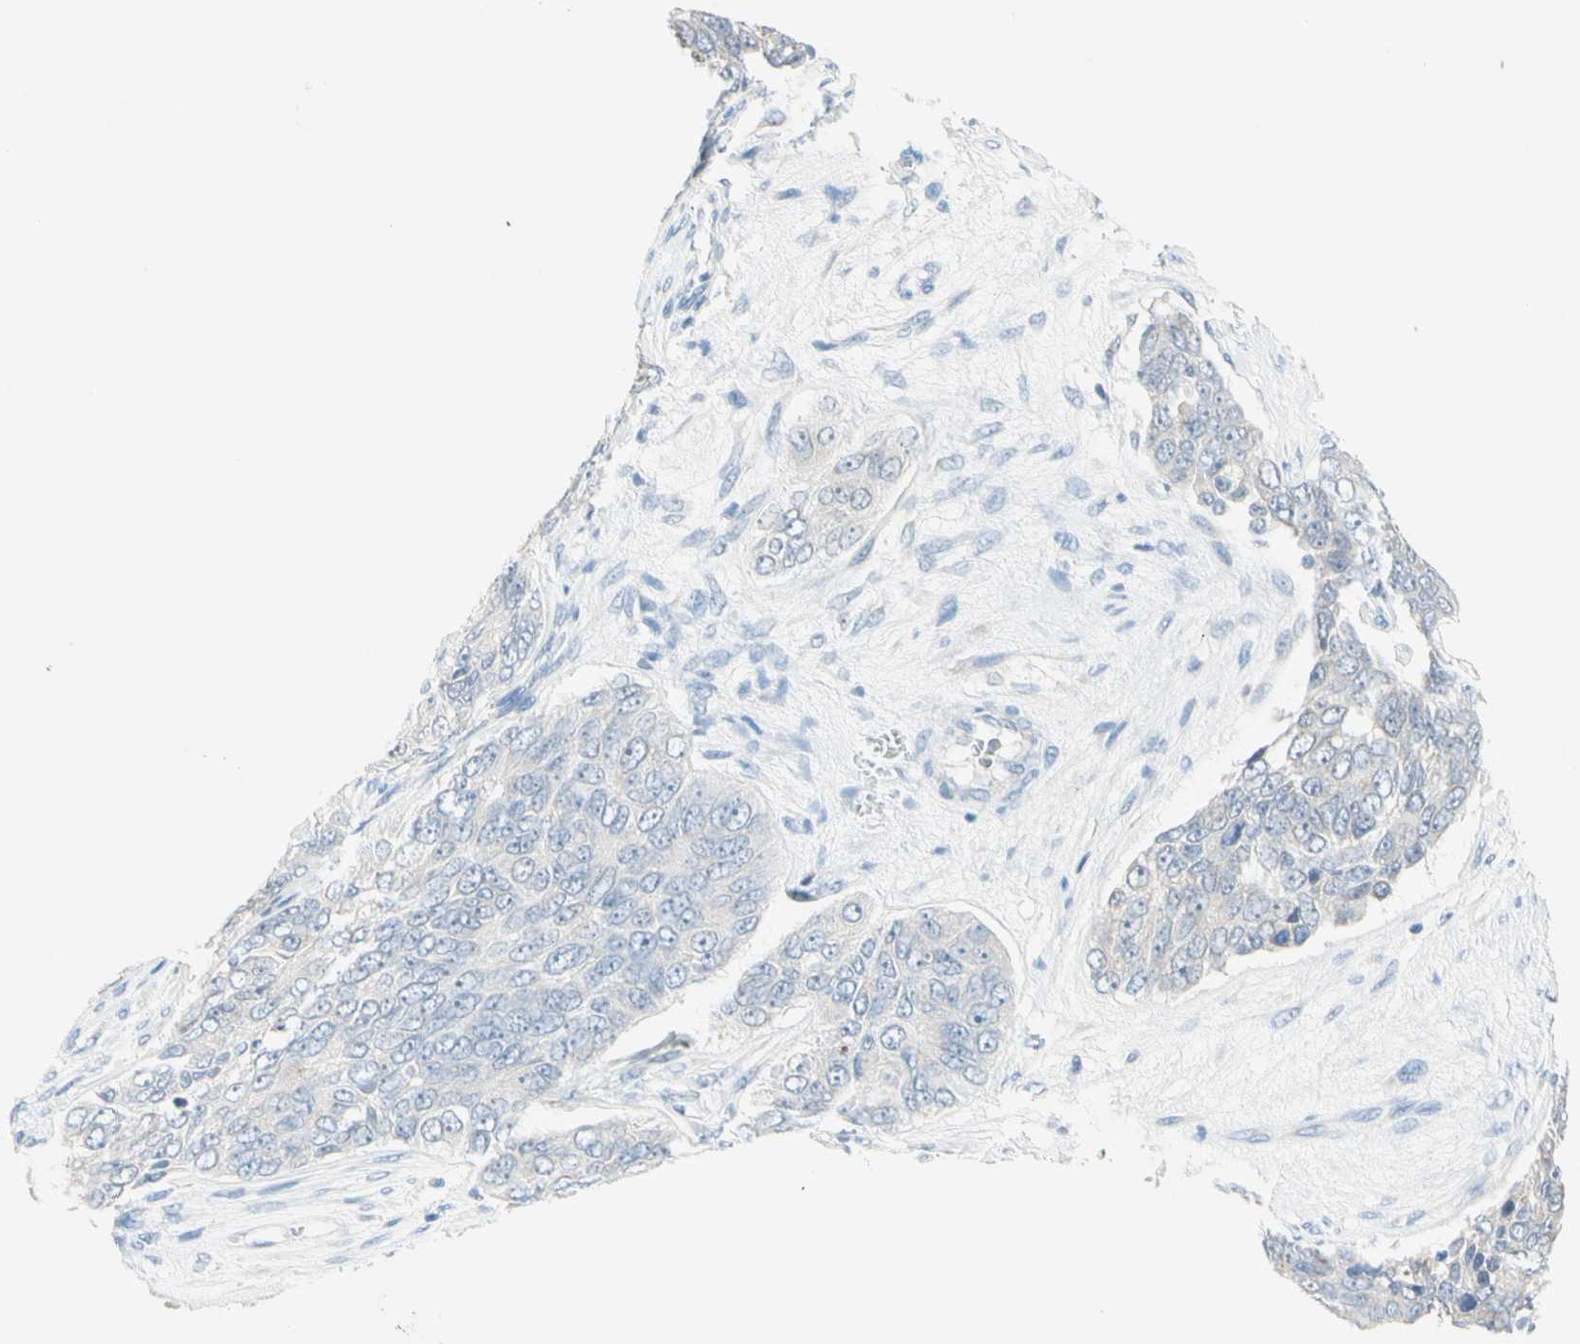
{"staining": {"intensity": "weak", "quantity": "25%-75%", "location": "cytoplasmic/membranous"}, "tissue": "ovarian cancer", "cell_type": "Tumor cells", "image_type": "cancer", "snomed": [{"axis": "morphology", "description": "Carcinoma, endometroid"}, {"axis": "topography", "description": "Ovary"}], "caption": "A low amount of weak cytoplasmic/membranous expression is seen in about 25%-75% of tumor cells in ovarian cancer (endometroid carcinoma) tissue. The staining was performed using DAB (3,3'-diaminobenzidine), with brown indicating positive protein expression. Nuclei are stained blue with hematoxylin.", "gene": "MFF", "patient": {"sex": "female", "age": 51}}